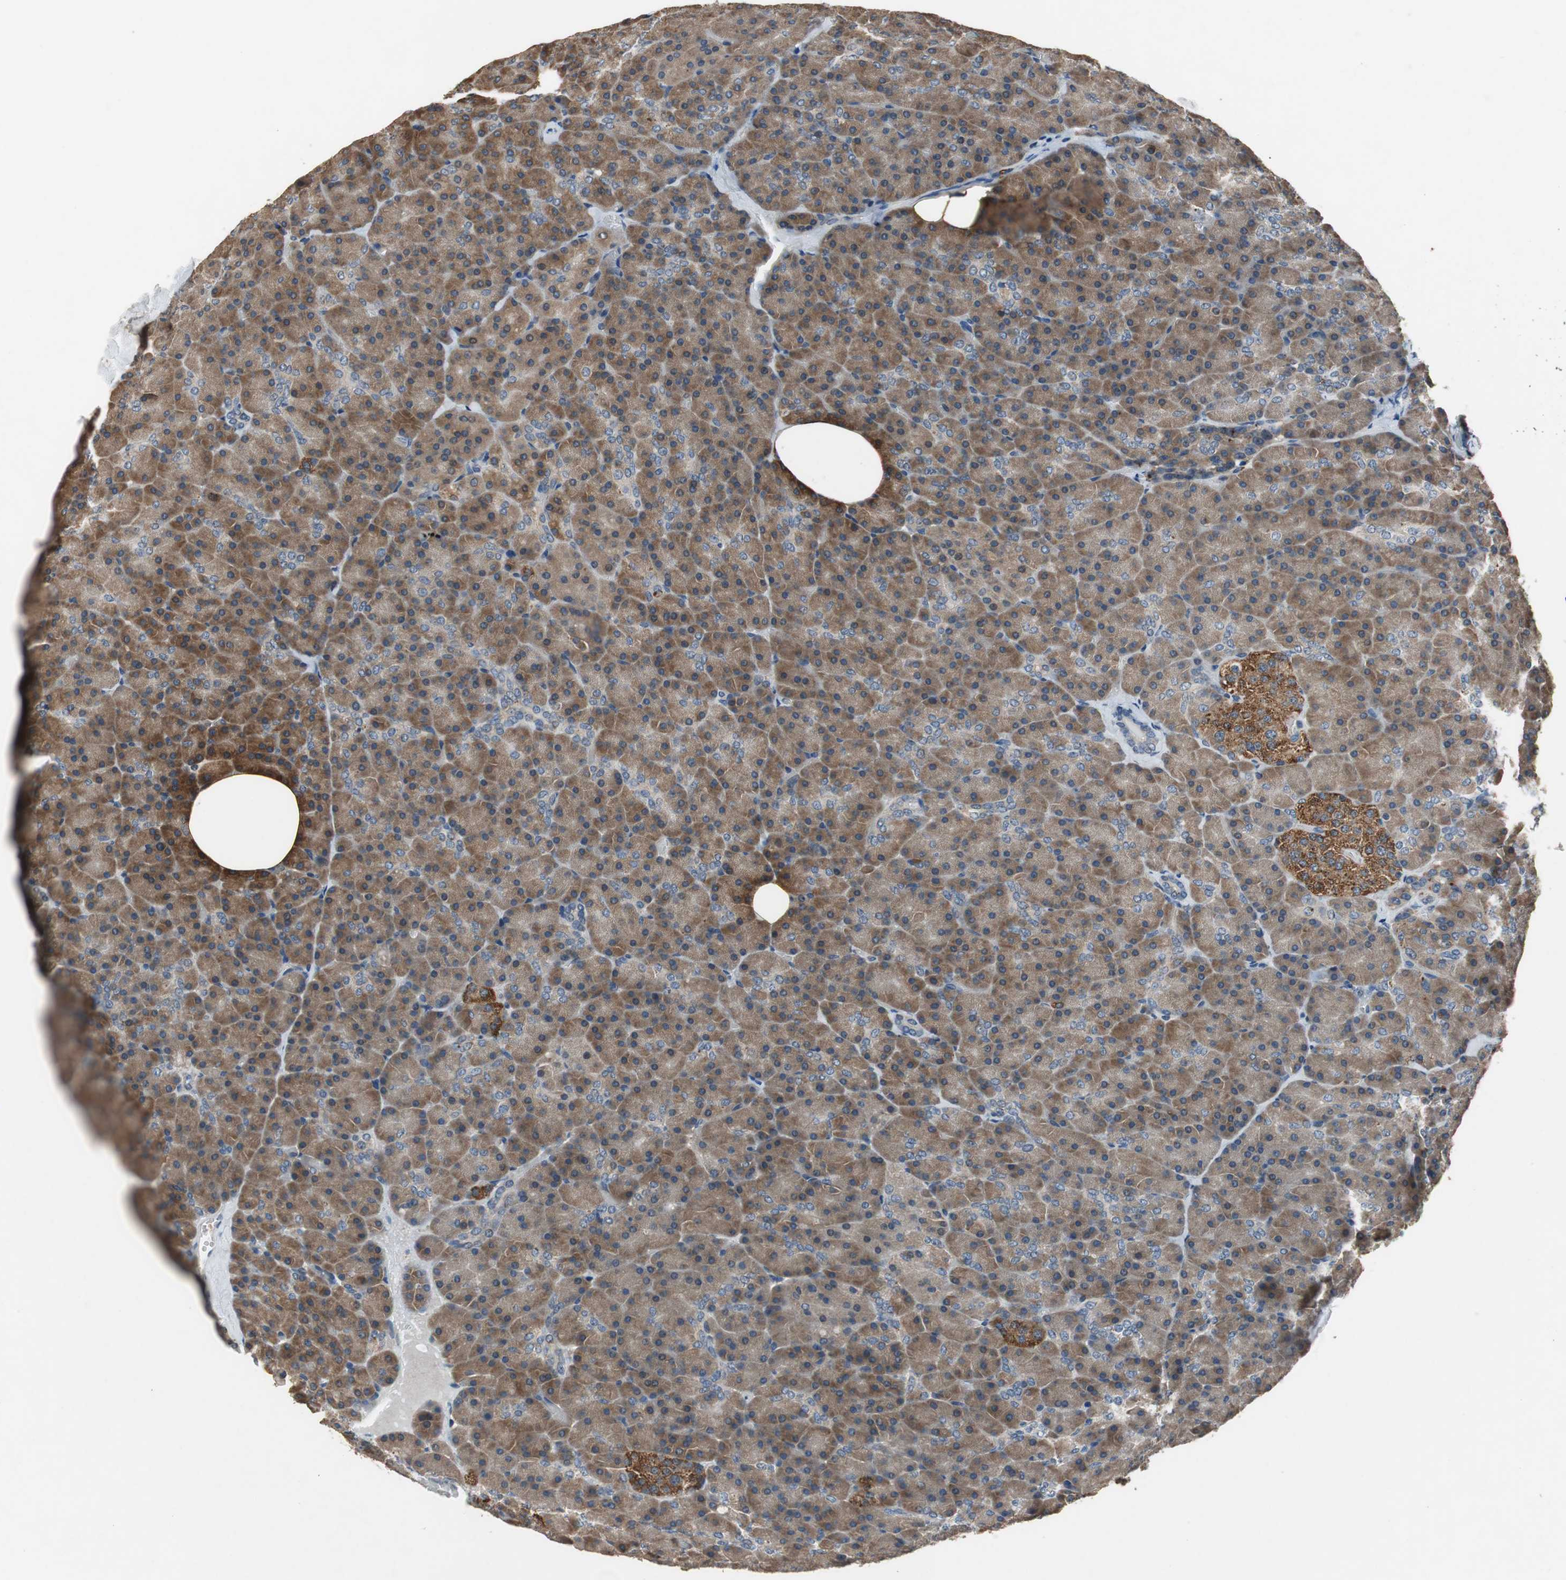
{"staining": {"intensity": "moderate", "quantity": "25%-75%", "location": "cytoplasmic/membranous"}, "tissue": "pancreas", "cell_type": "Exocrine glandular cells", "image_type": "normal", "snomed": [{"axis": "morphology", "description": "Normal tissue, NOS"}, {"axis": "topography", "description": "Pancreas"}], "caption": "Immunohistochemistry staining of normal pancreas, which reveals medium levels of moderate cytoplasmic/membranous expression in approximately 25%-75% of exocrine glandular cells indicating moderate cytoplasmic/membranous protein positivity. The staining was performed using DAB (brown) for protein detection and nuclei were counterstained in hematoxylin (blue).", "gene": "PI4KB", "patient": {"sex": "female", "age": 35}}